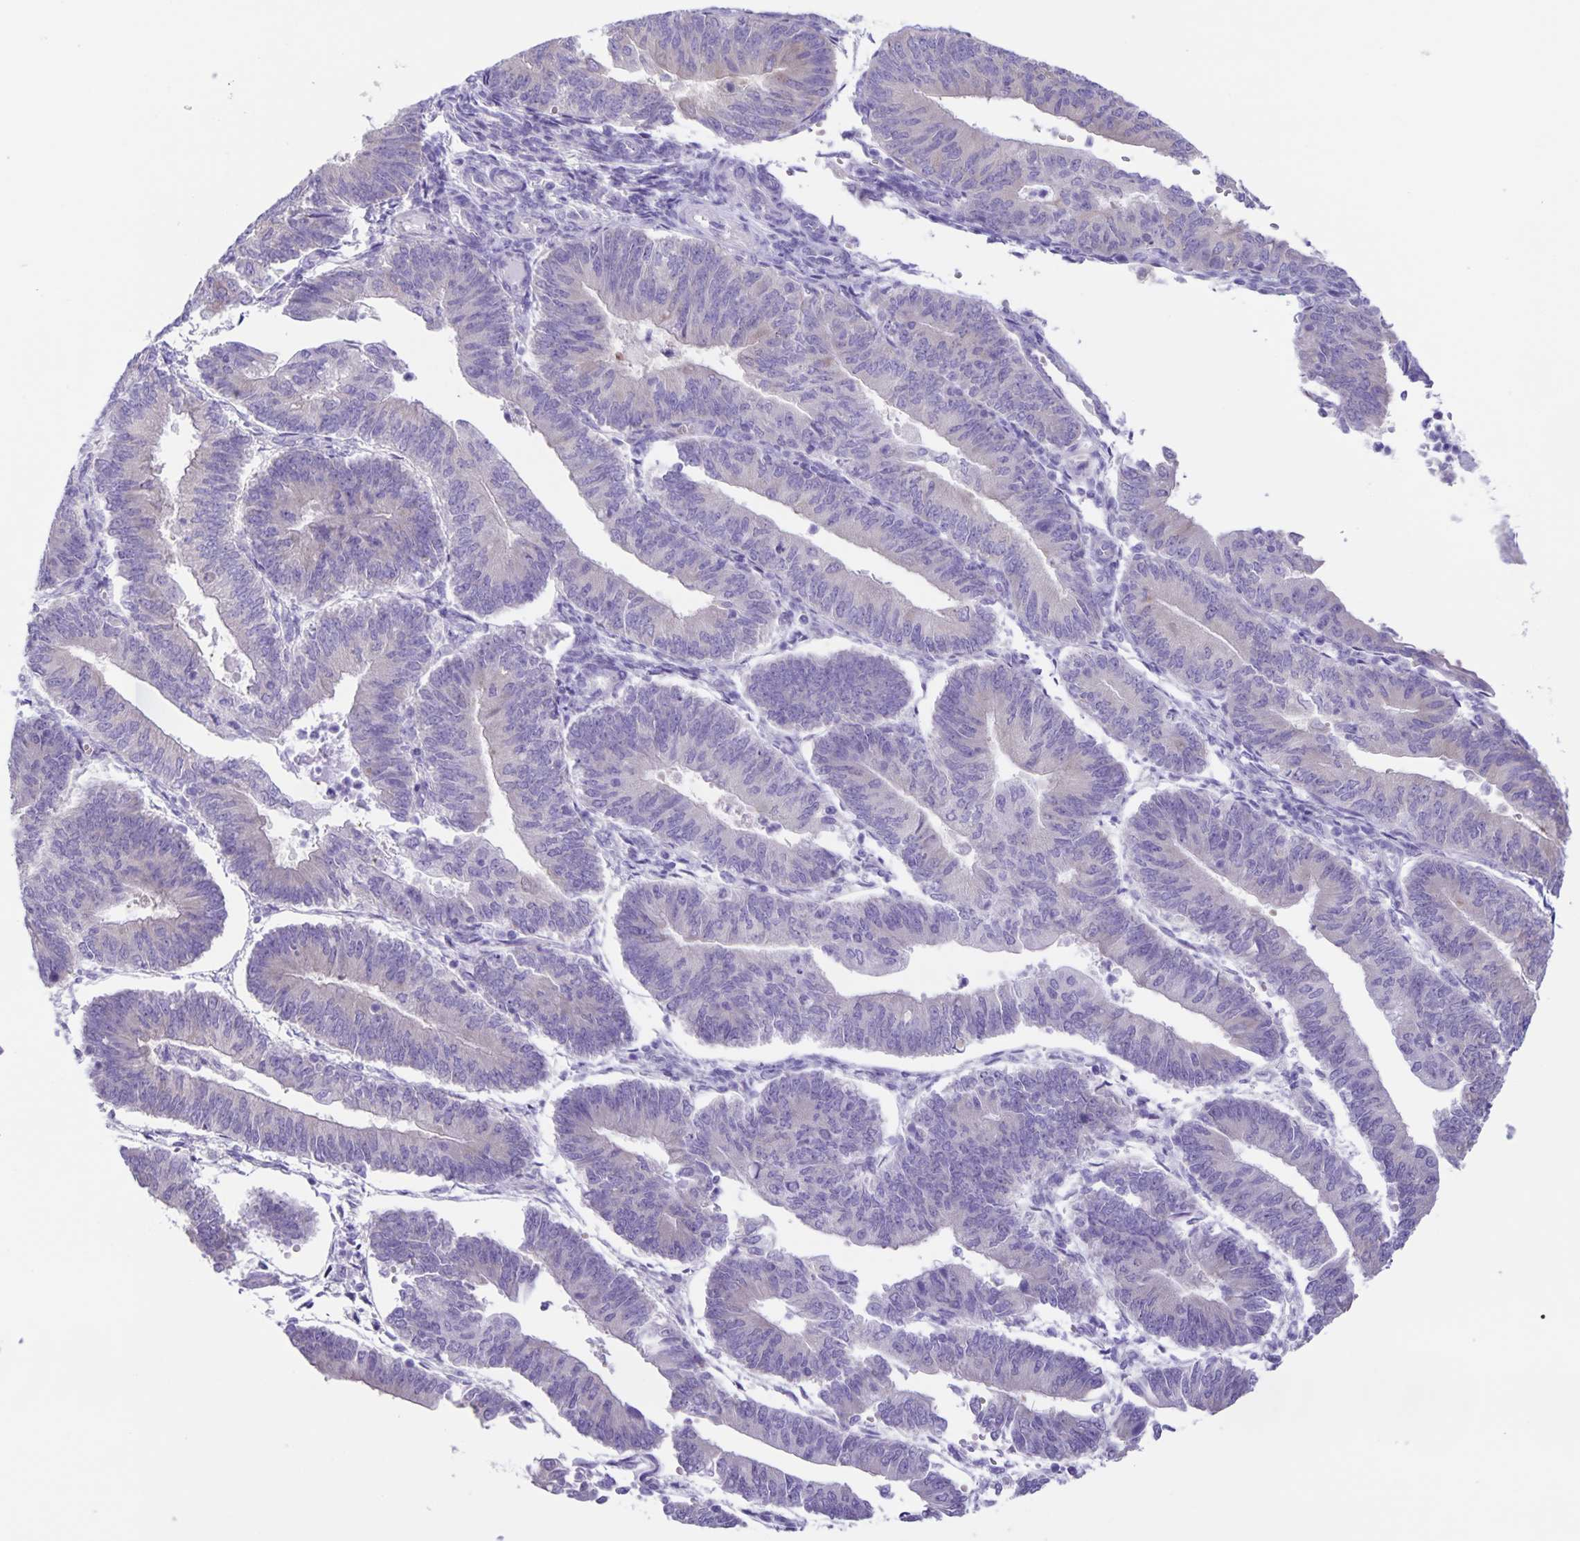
{"staining": {"intensity": "negative", "quantity": "none", "location": "none"}, "tissue": "endometrial cancer", "cell_type": "Tumor cells", "image_type": "cancer", "snomed": [{"axis": "morphology", "description": "Adenocarcinoma, NOS"}, {"axis": "topography", "description": "Endometrium"}], "caption": "Photomicrograph shows no significant protein positivity in tumor cells of endometrial cancer (adenocarcinoma).", "gene": "CAPSL", "patient": {"sex": "female", "age": 65}}